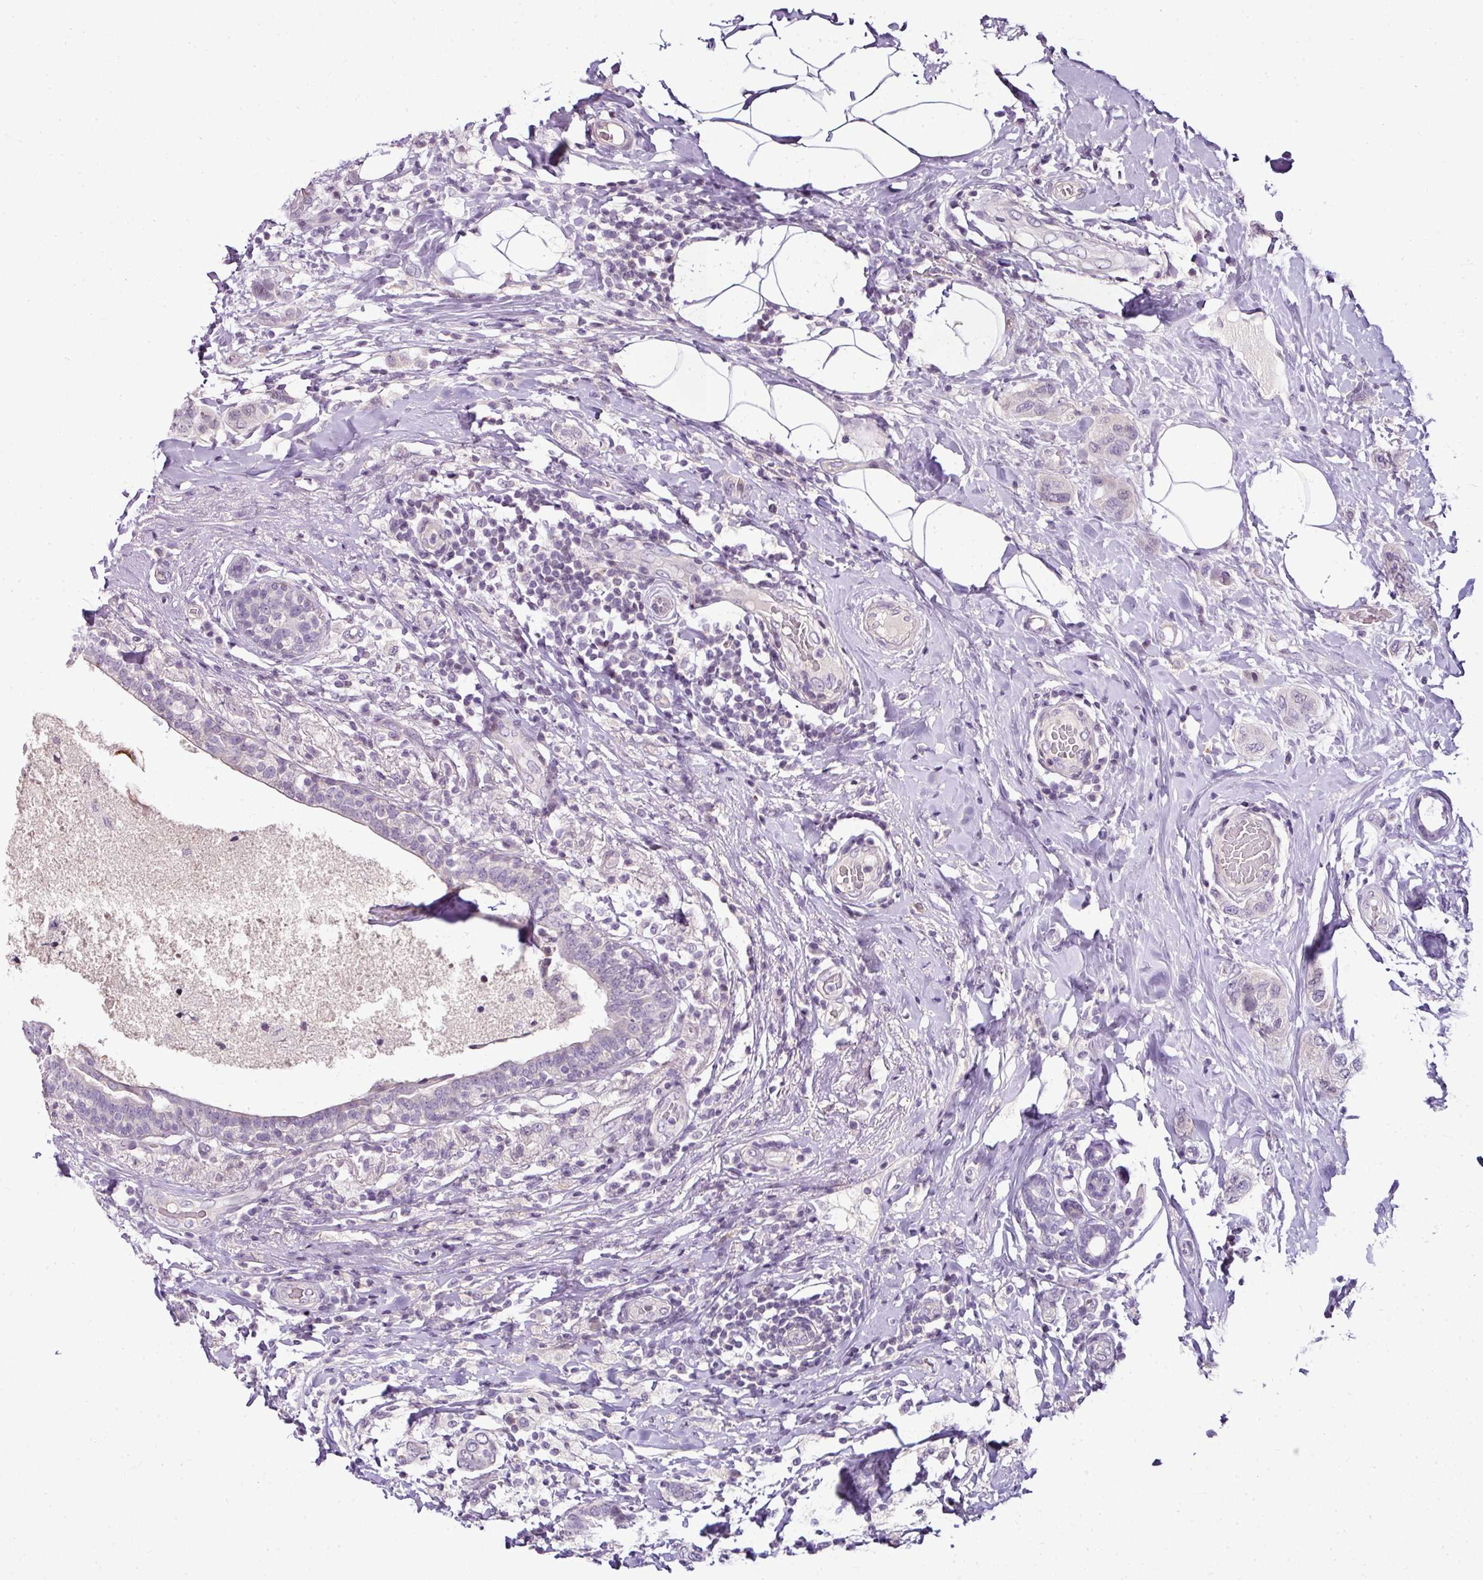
{"staining": {"intensity": "negative", "quantity": "none", "location": "none"}, "tissue": "breast cancer", "cell_type": "Tumor cells", "image_type": "cancer", "snomed": [{"axis": "morphology", "description": "Lobular carcinoma"}, {"axis": "topography", "description": "Breast"}], "caption": "Immunohistochemical staining of breast lobular carcinoma displays no significant staining in tumor cells.", "gene": "TEX30", "patient": {"sex": "female", "age": 51}}